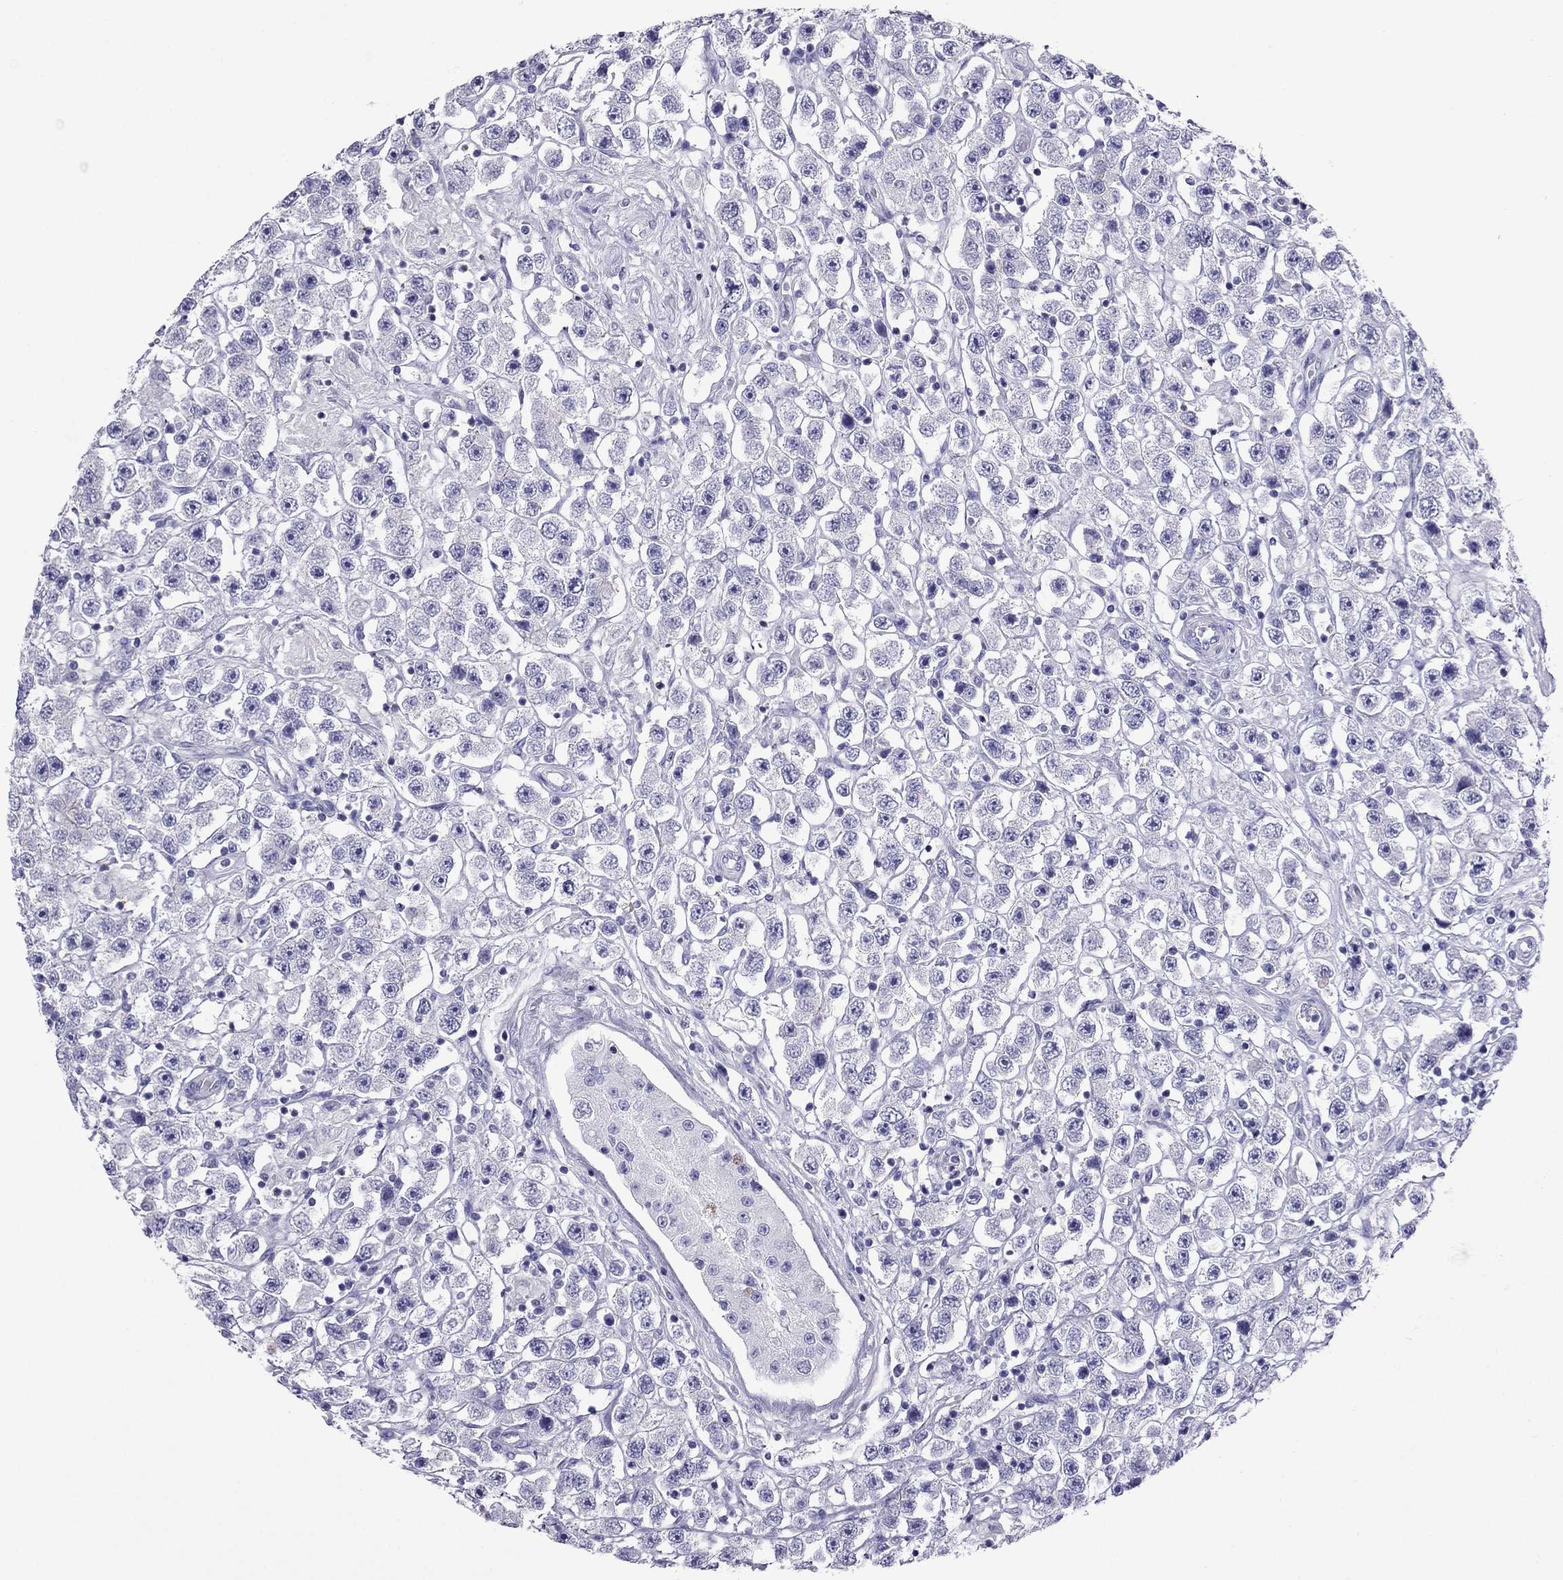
{"staining": {"intensity": "negative", "quantity": "none", "location": "none"}, "tissue": "testis cancer", "cell_type": "Tumor cells", "image_type": "cancer", "snomed": [{"axis": "morphology", "description": "Seminoma, NOS"}, {"axis": "topography", "description": "Testis"}], "caption": "Human testis cancer stained for a protein using IHC shows no staining in tumor cells.", "gene": "MYL11", "patient": {"sex": "male", "age": 45}}